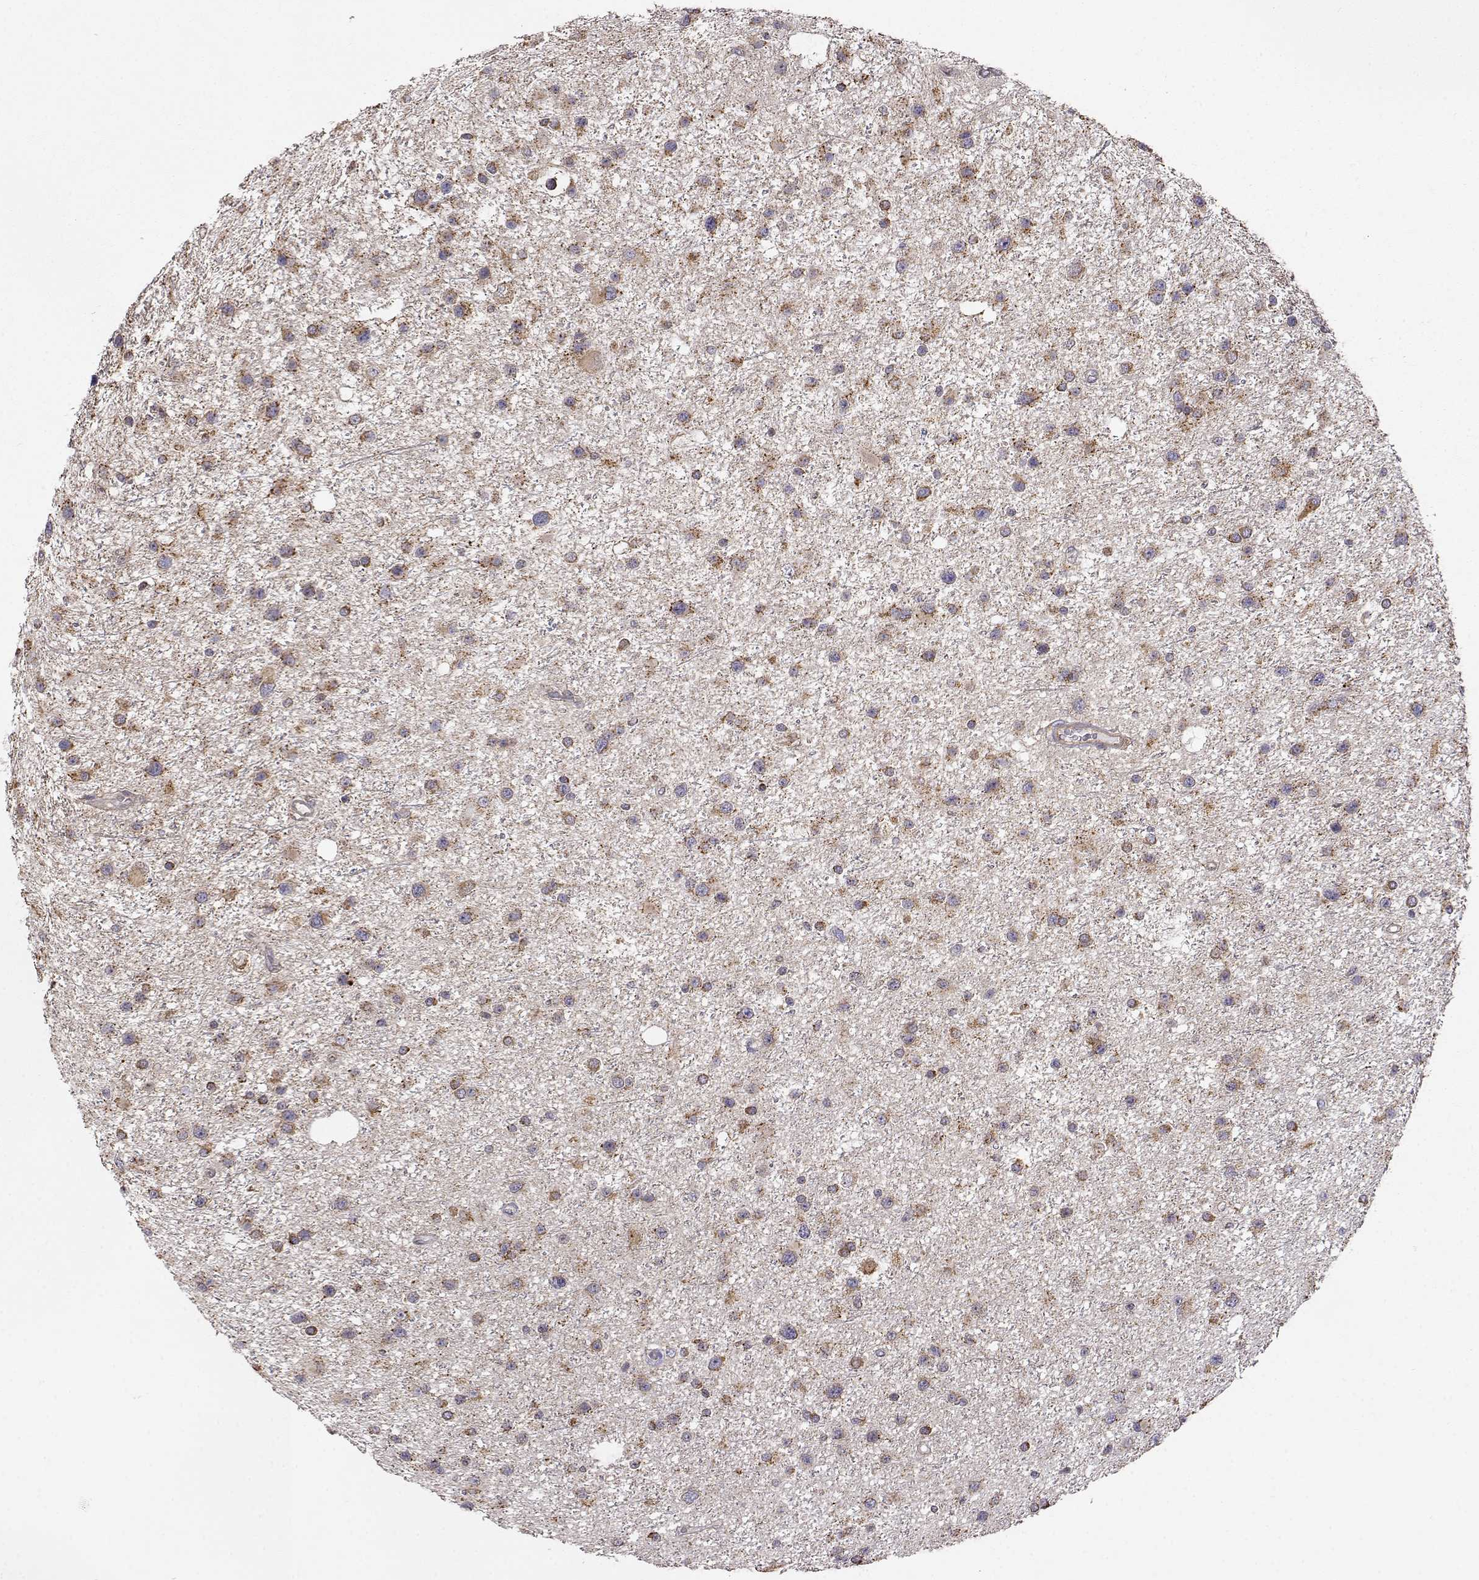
{"staining": {"intensity": "moderate", "quantity": ">75%", "location": "cytoplasmic/membranous"}, "tissue": "glioma", "cell_type": "Tumor cells", "image_type": "cancer", "snomed": [{"axis": "morphology", "description": "Glioma, malignant, Low grade"}, {"axis": "topography", "description": "Brain"}], "caption": "The image exhibits immunohistochemical staining of glioma. There is moderate cytoplasmic/membranous staining is identified in about >75% of tumor cells. The staining is performed using DAB brown chromogen to label protein expression. The nuclei are counter-stained blue using hematoxylin.", "gene": "PAIP1", "patient": {"sex": "female", "age": 32}}